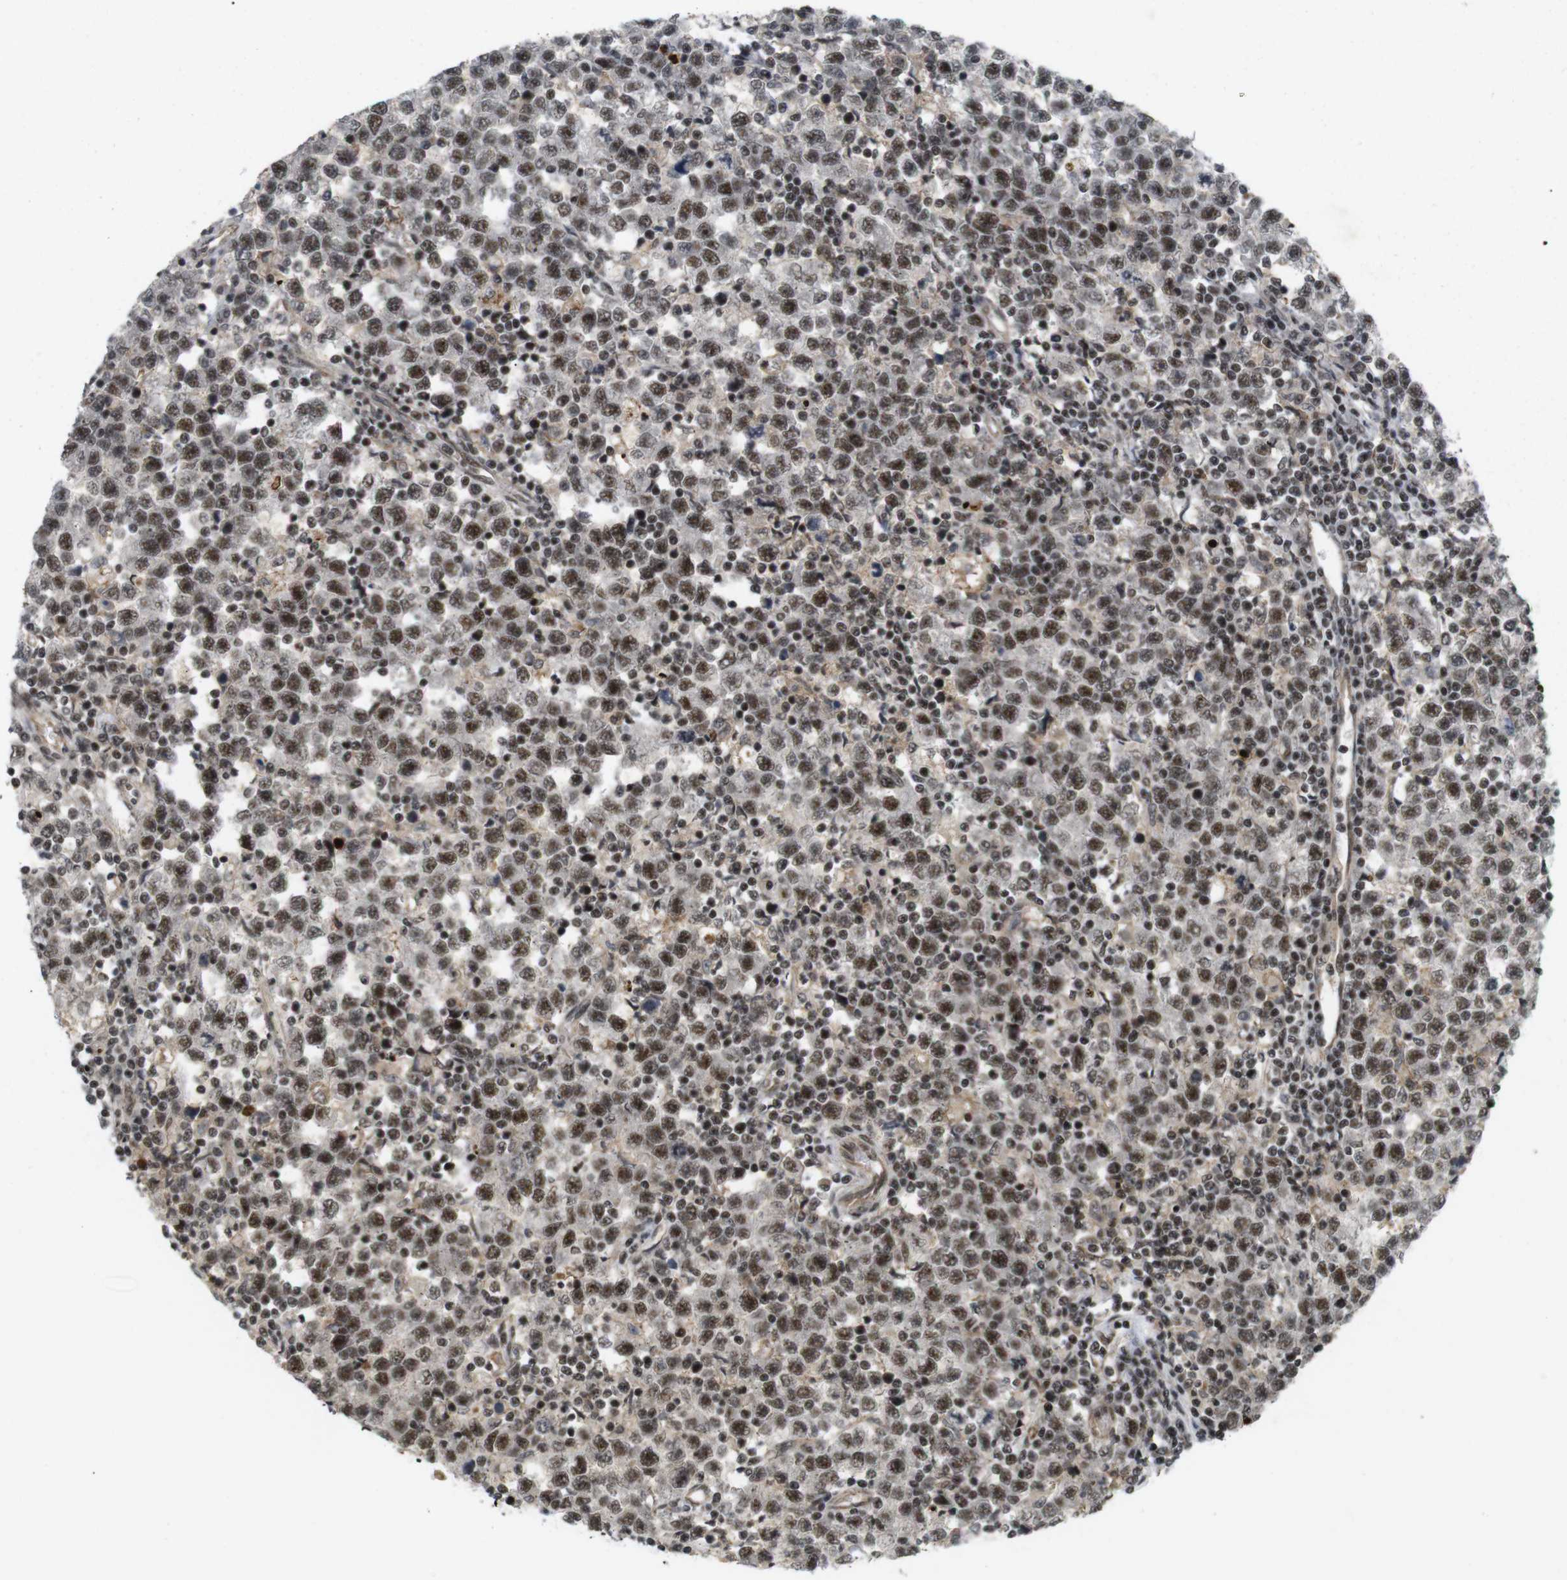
{"staining": {"intensity": "moderate", "quantity": ">75%", "location": "nuclear"}, "tissue": "testis cancer", "cell_type": "Tumor cells", "image_type": "cancer", "snomed": [{"axis": "morphology", "description": "Seminoma, NOS"}, {"axis": "topography", "description": "Testis"}], "caption": "Tumor cells show medium levels of moderate nuclear staining in about >75% of cells in testis cancer.", "gene": "SP2", "patient": {"sex": "male", "age": 43}}